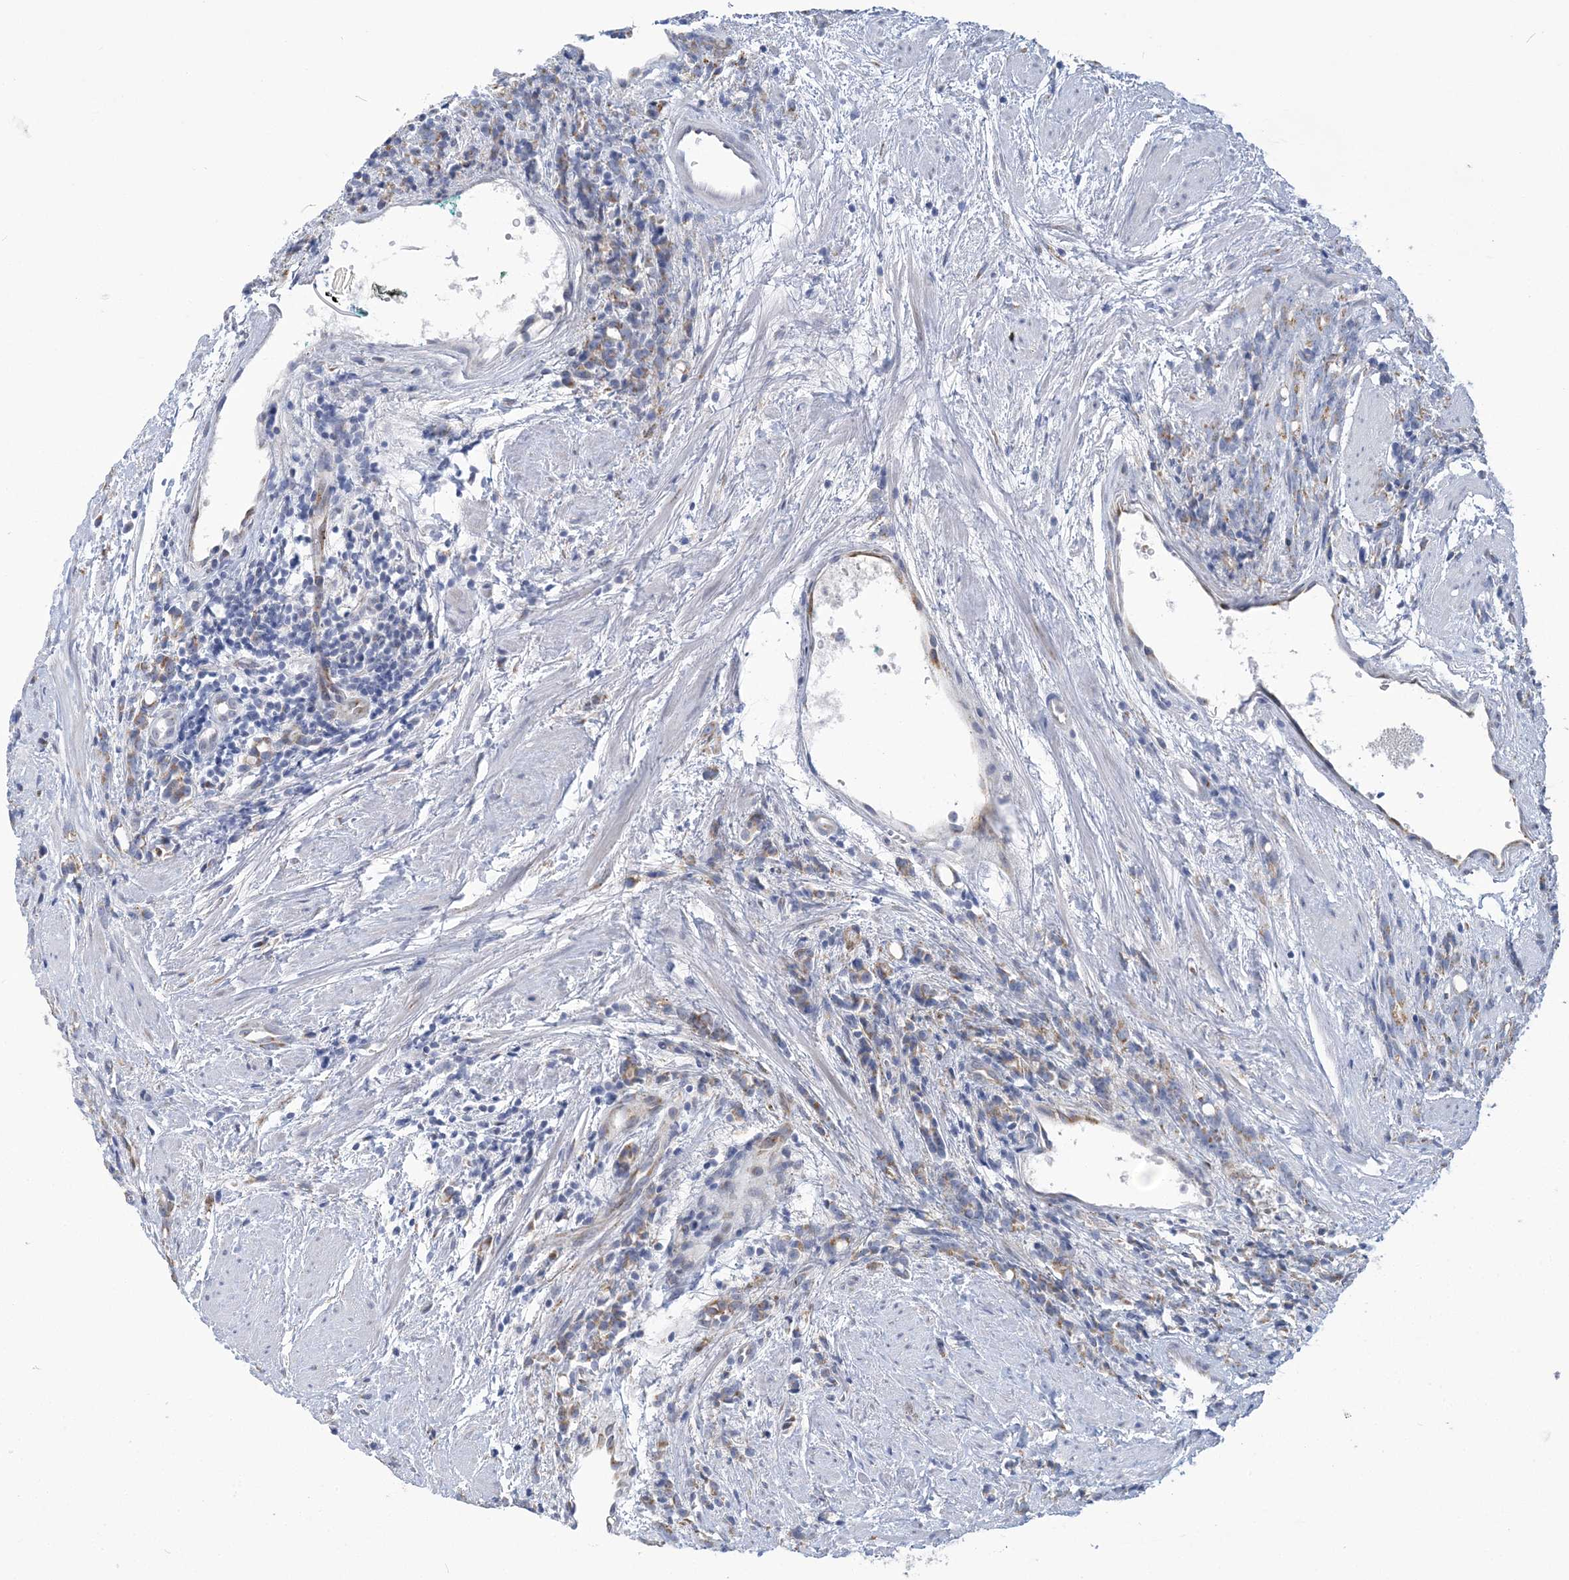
{"staining": {"intensity": "weak", "quantity": "25%-75%", "location": "cytoplasmic/membranous"}, "tissue": "prostate cancer", "cell_type": "Tumor cells", "image_type": "cancer", "snomed": [{"axis": "morphology", "description": "Adenocarcinoma, High grade"}, {"axis": "topography", "description": "Prostate"}], "caption": "IHC (DAB (3,3'-diaminobenzidine)) staining of prostate cancer shows weak cytoplasmic/membranous protein expression in approximately 25%-75% of tumor cells.", "gene": "PLEKHG4B", "patient": {"sex": "male", "age": 62}}